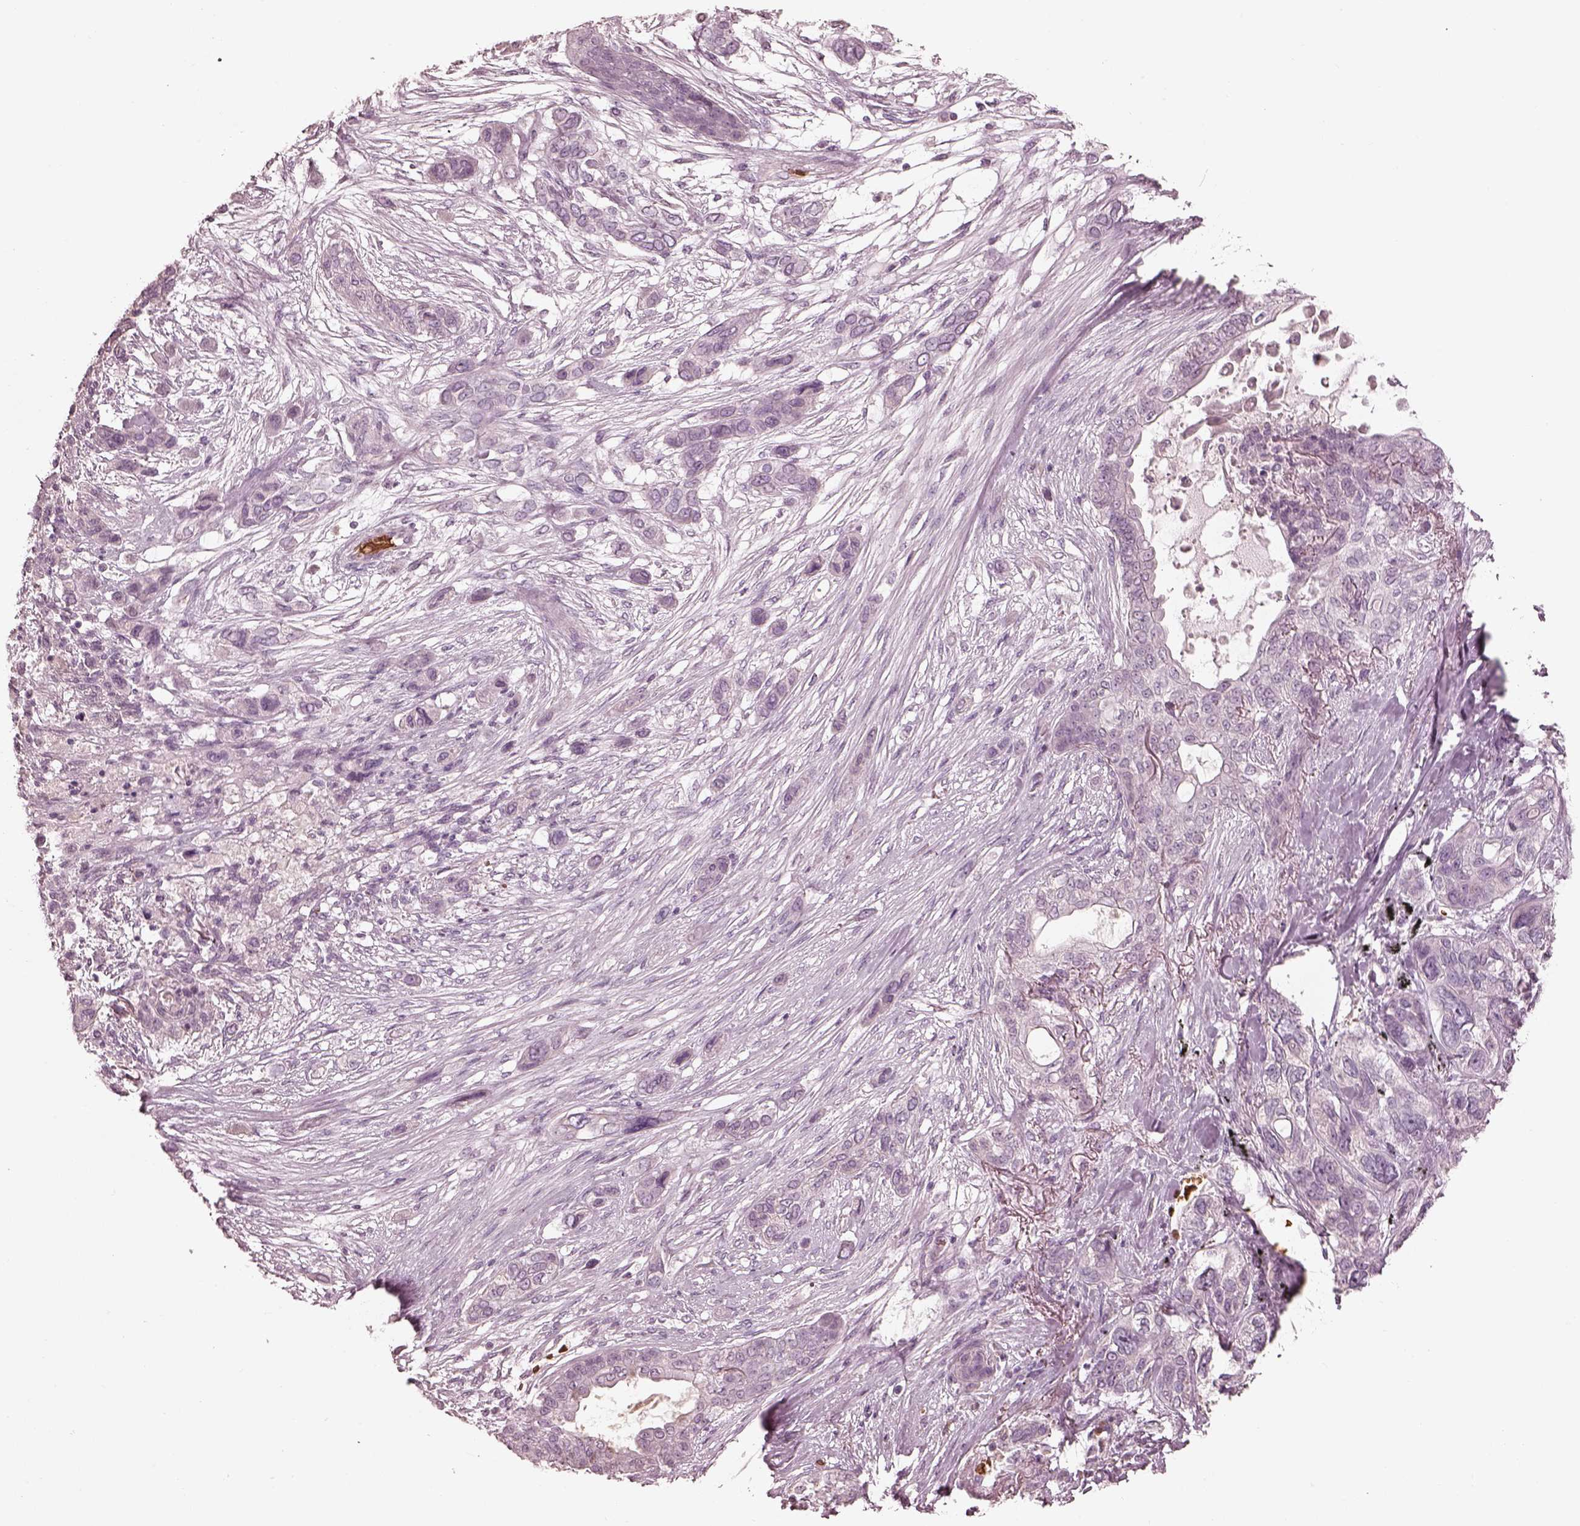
{"staining": {"intensity": "negative", "quantity": "none", "location": "none"}, "tissue": "lung cancer", "cell_type": "Tumor cells", "image_type": "cancer", "snomed": [{"axis": "morphology", "description": "Squamous cell carcinoma, NOS"}, {"axis": "topography", "description": "Lung"}], "caption": "This is an immunohistochemistry photomicrograph of human lung cancer (squamous cell carcinoma). There is no staining in tumor cells.", "gene": "ANKLE1", "patient": {"sex": "female", "age": 70}}